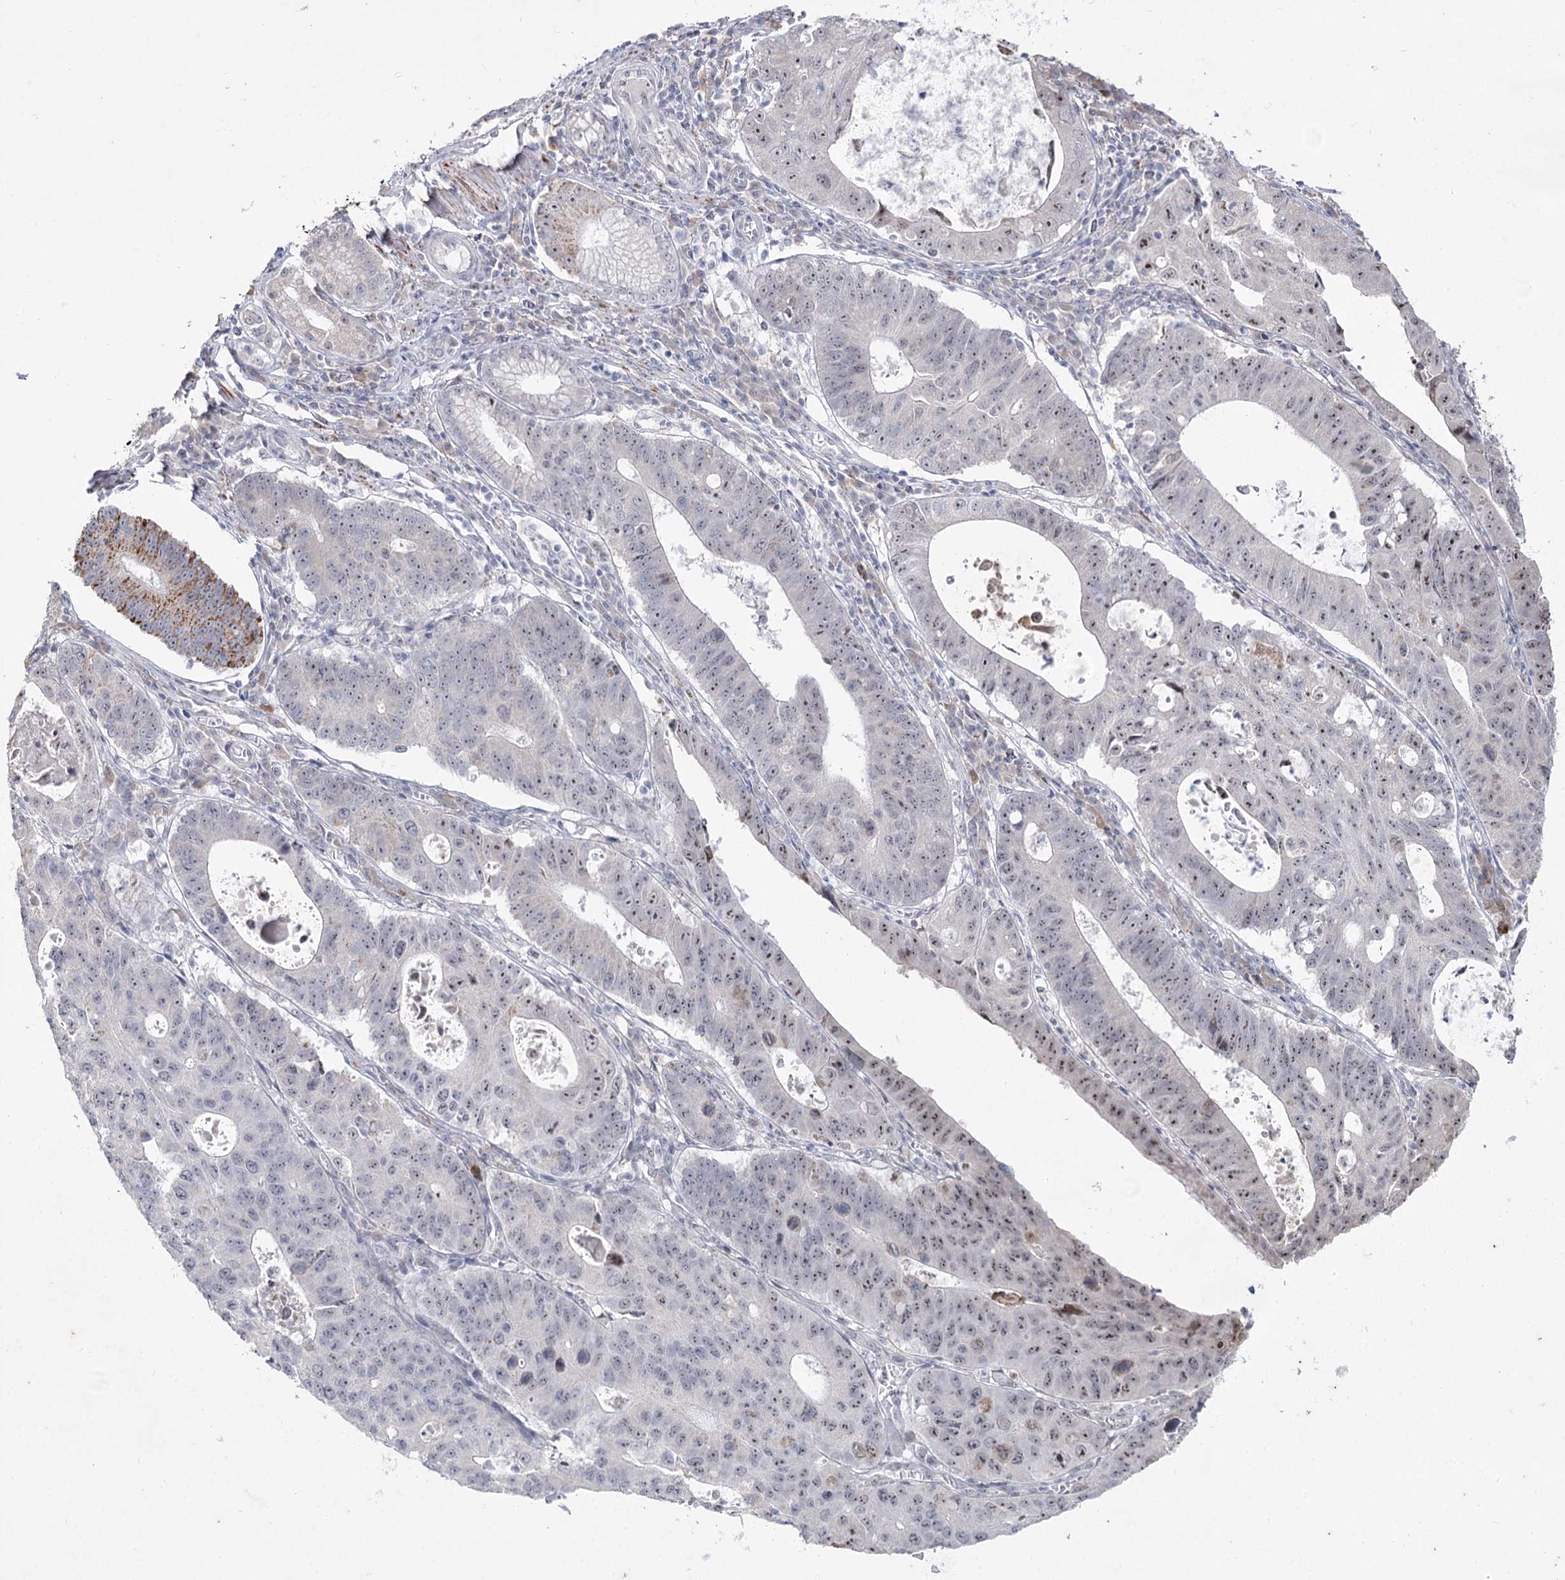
{"staining": {"intensity": "weak", "quantity": "<25%", "location": "nuclear"}, "tissue": "stomach cancer", "cell_type": "Tumor cells", "image_type": "cancer", "snomed": [{"axis": "morphology", "description": "Adenocarcinoma, NOS"}, {"axis": "topography", "description": "Stomach"}], "caption": "IHC of stomach cancer (adenocarcinoma) reveals no staining in tumor cells.", "gene": "DDX50", "patient": {"sex": "male", "age": 59}}